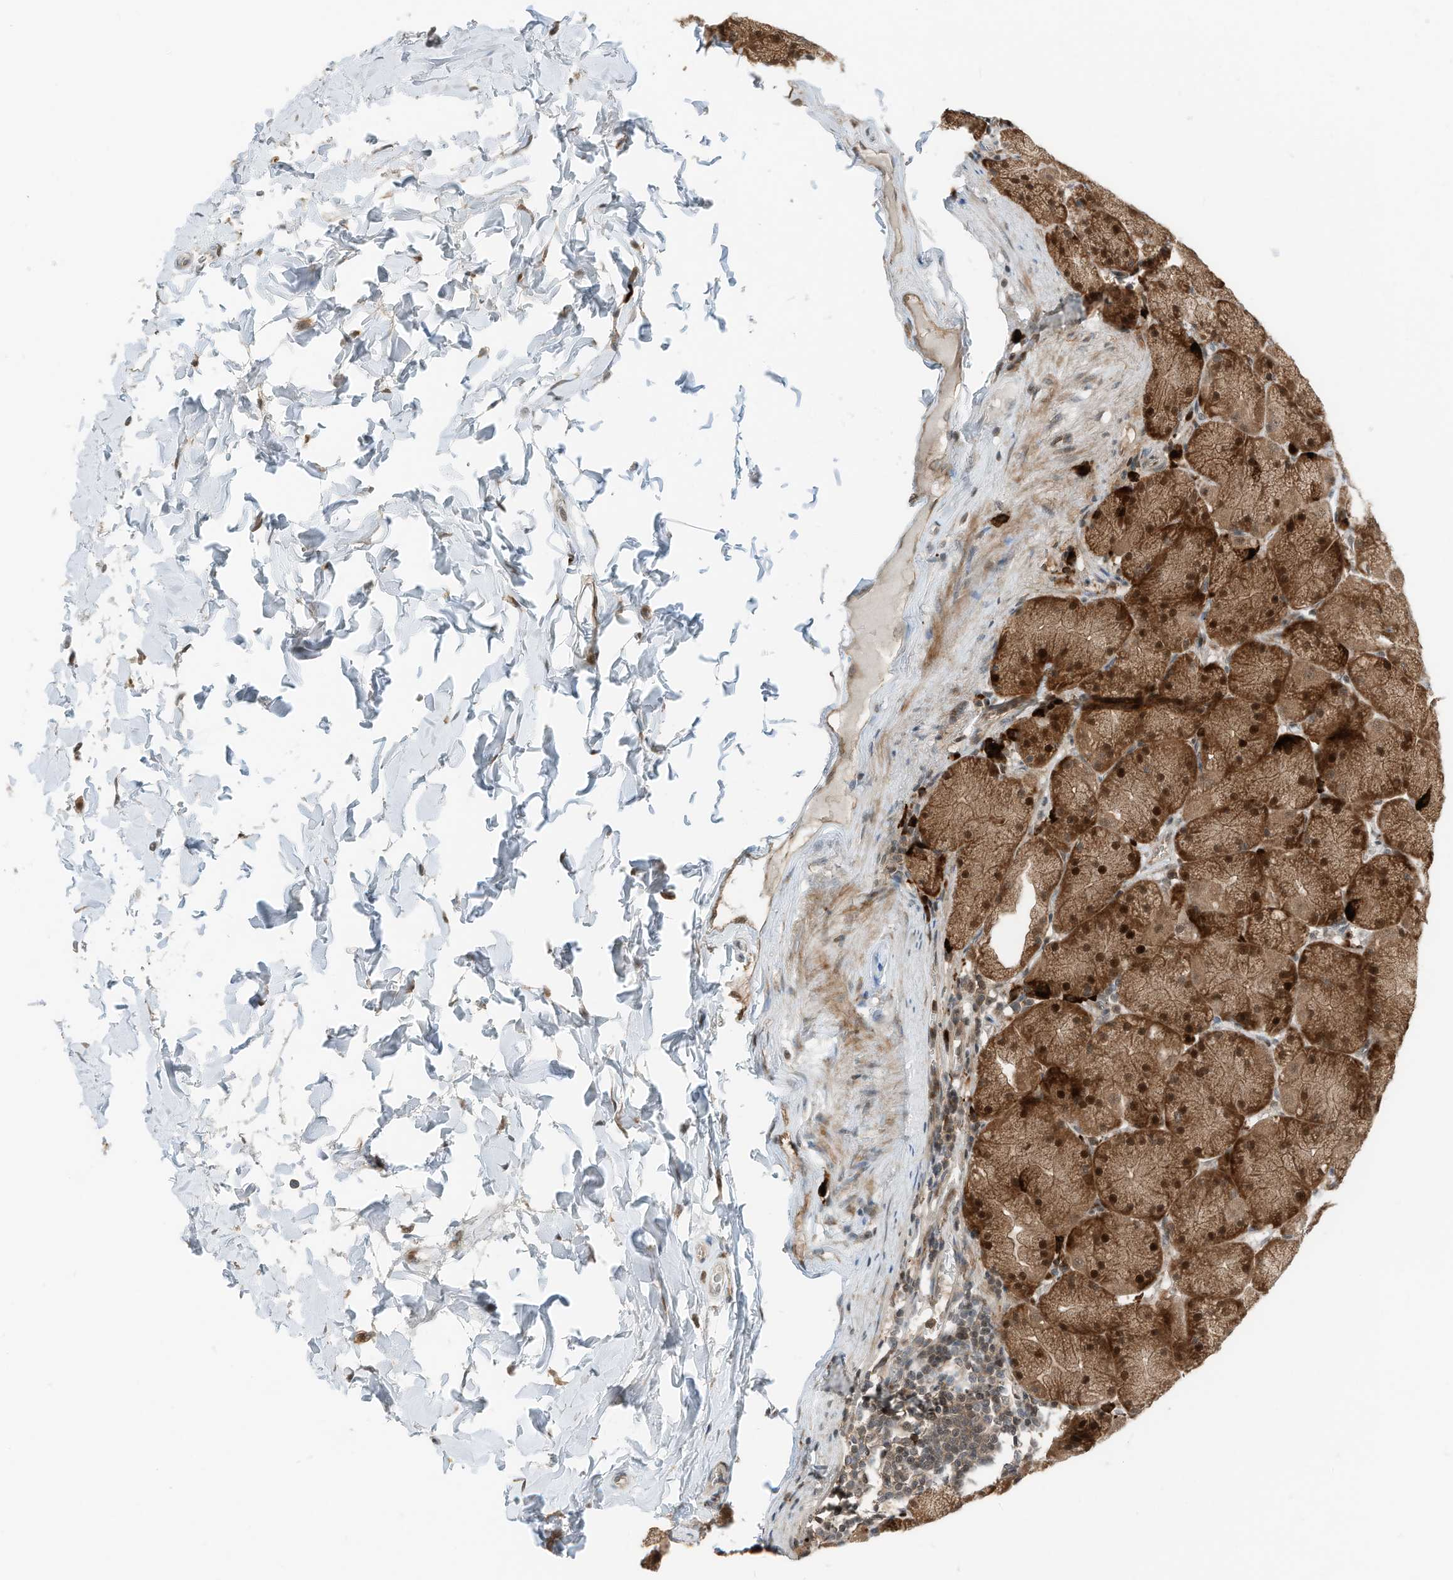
{"staining": {"intensity": "strong", "quantity": ">75%", "location": "cytoplasmic/membranous,nuclear"}, "tissue": "stomach", "cell_type": "Glandular cells", "image_type": "normal", "snomed": [{"axis": "morphology", "description": "Normal tissue, NOS"}, {"axis": "topography", "description": "Stomach, upper"}], "caption": "Immunohistochemistry micrograph of normal stomach stained for a protein (brown), which displays high levels of strong cytoplasmic/membranous,nuclear staining in approximately >75% of glandular cells.", "gene": "RMND1", "patient": {"sex": "female", "age": 56}}